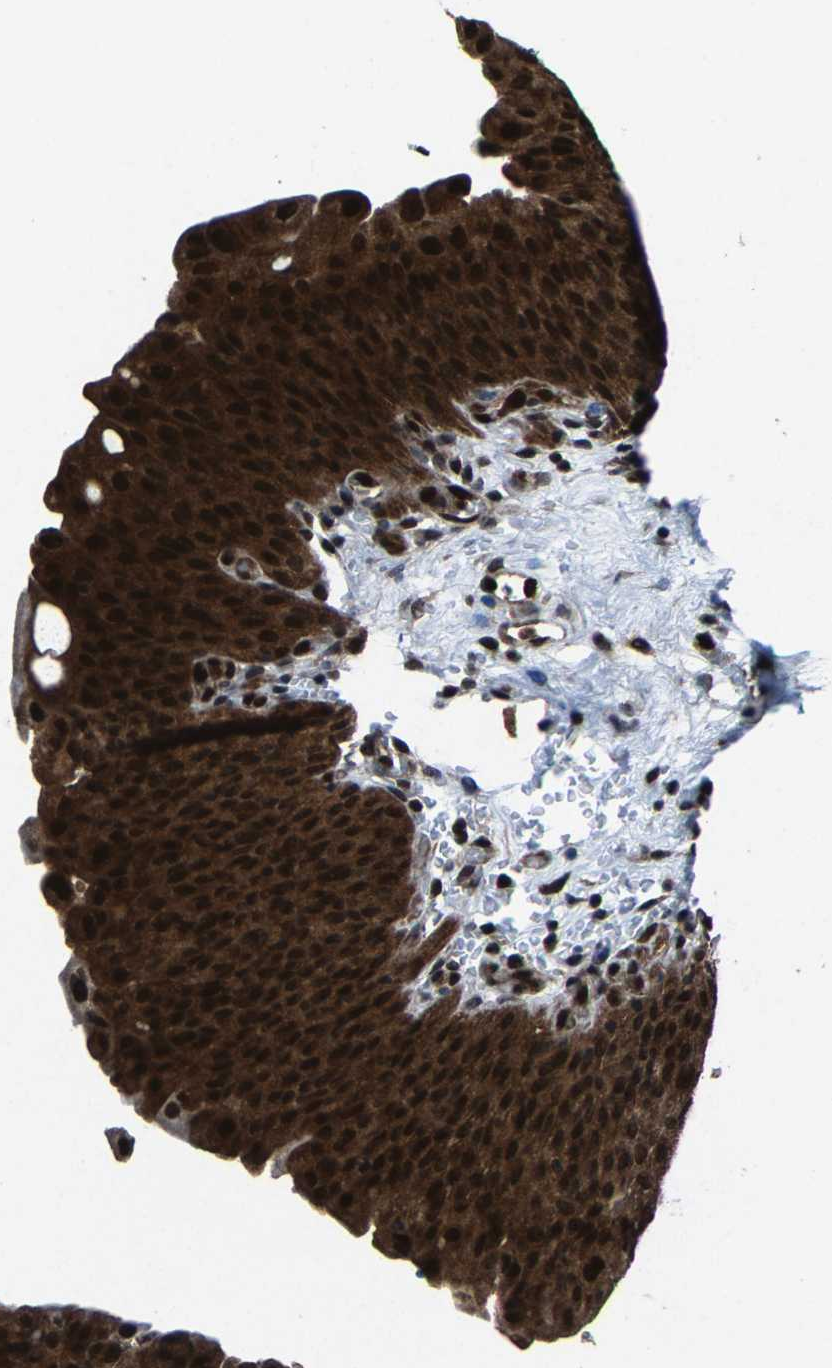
{"staining": {"intensity": "strong", "quantity": ">75%", "location": "cytoplasmic/membranous,nuclear"}, "tissue": "urinary bladder", "cell_type": "Urothelial cells", "image_type": "normal", "snomed": [{"axis": "morphology", "description": "Normal tissue, NOS"}, {"axis": "morphology", "description": "Dysplasia, NOS"}, {"axis": "topography", "description": "Urinary bladder"}], "caption": "The image reveals staining of unremarkable urinary bladder, revealing strong cytoplasmic/membranous,nuclear protein staining (brown color) within urothelial cells. The protein of interest is stained brown, and the nuclei are stained in blue (DAB IHC with brightfield microscopy, high magnification).", "gene": "ATXN3", "patient": {"sex": "male", "age": 35}}